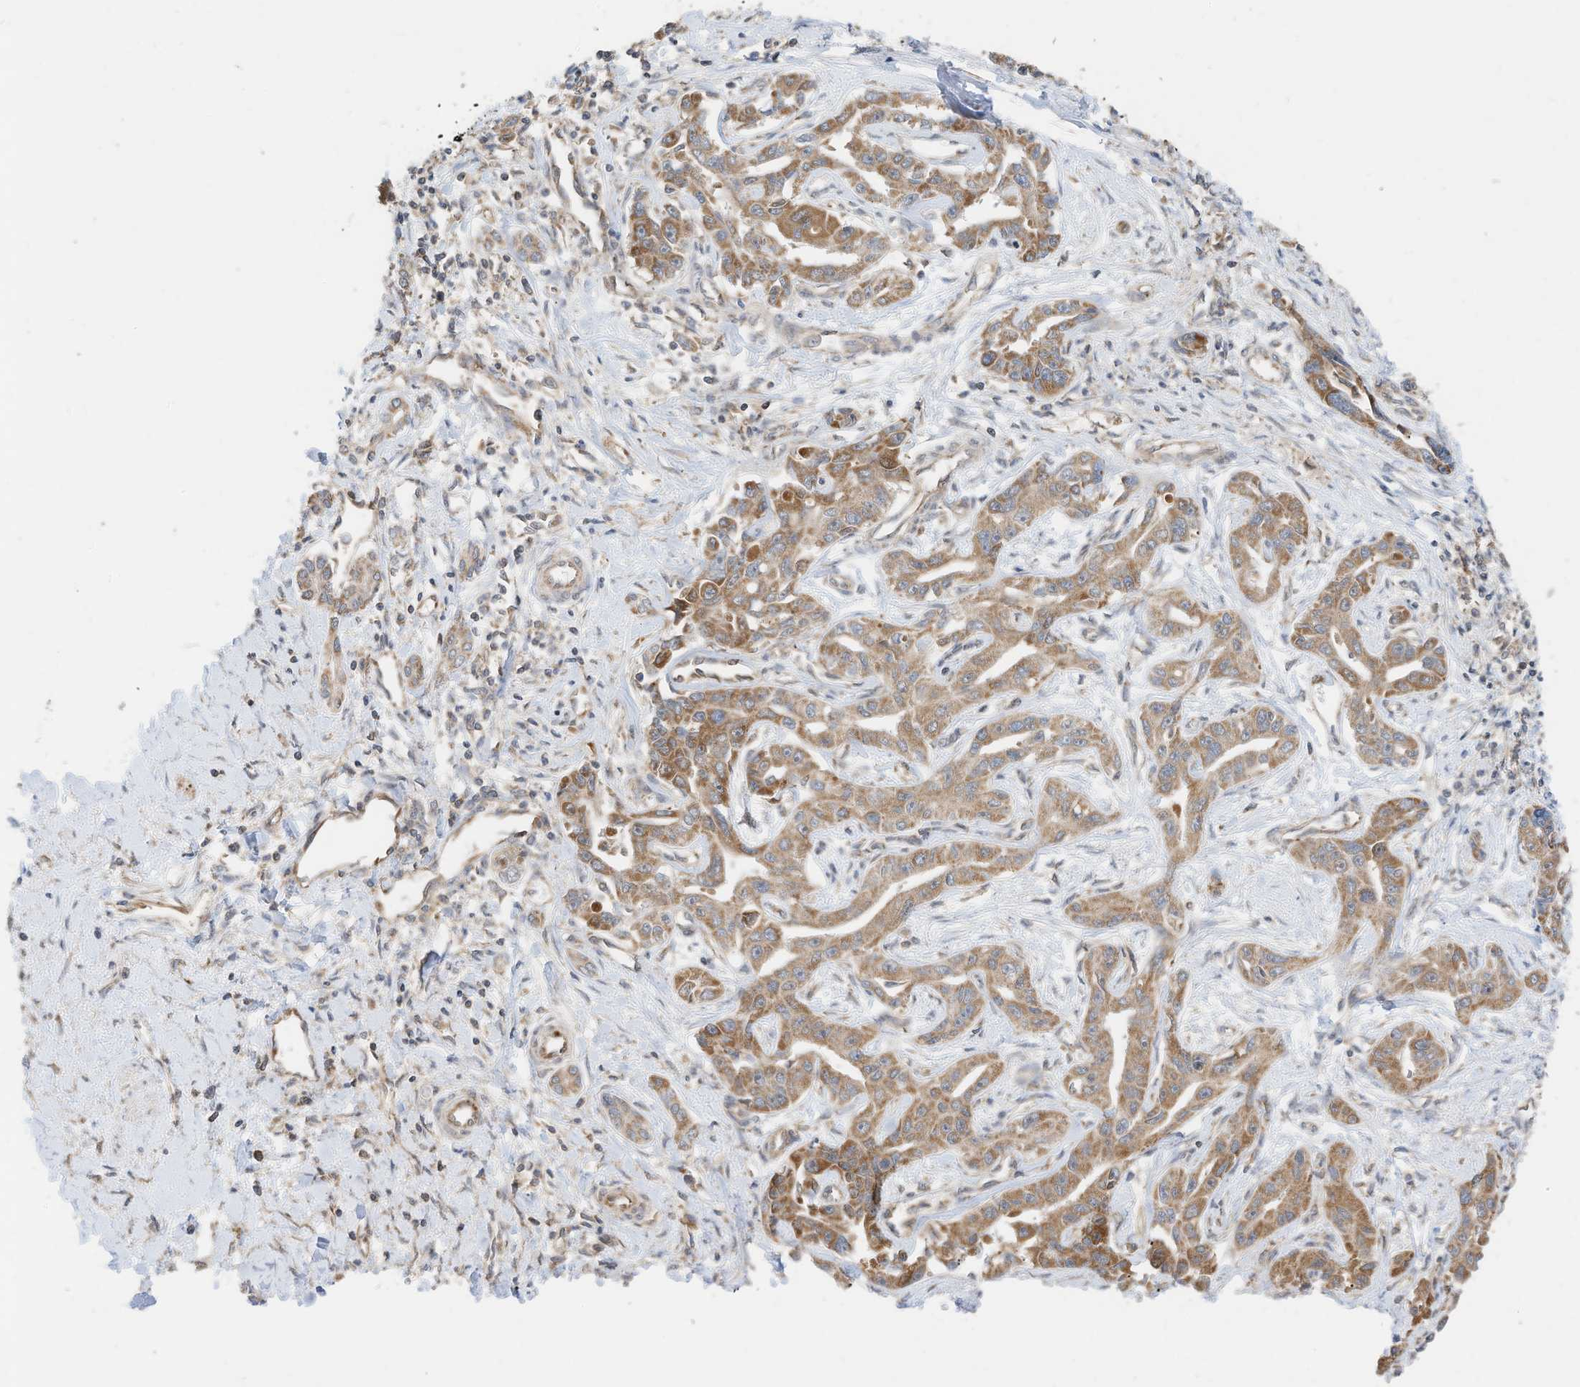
{"staining": {"intensity": "moderate", "quantity": "25%-75%", "location": "cytoplasmic/membranous"}, "tissue": "liver cancer", "cell_type": "Tumor cells", "image_type": "cancer", "snomed": [{"axis": "morphology", "description": "Cholangiocarcinoma"}, {"axis": "topography", "description": "Liver"}], "caption": "This is an image of immunohistochemistry staining of liver cancer (cholangiocarcinoma), which shows moderate positivity in the cytoplasmic/membranous of tumor cells.", "gene": "METTL6", "patient": {"sex": "male", "age": 59}}